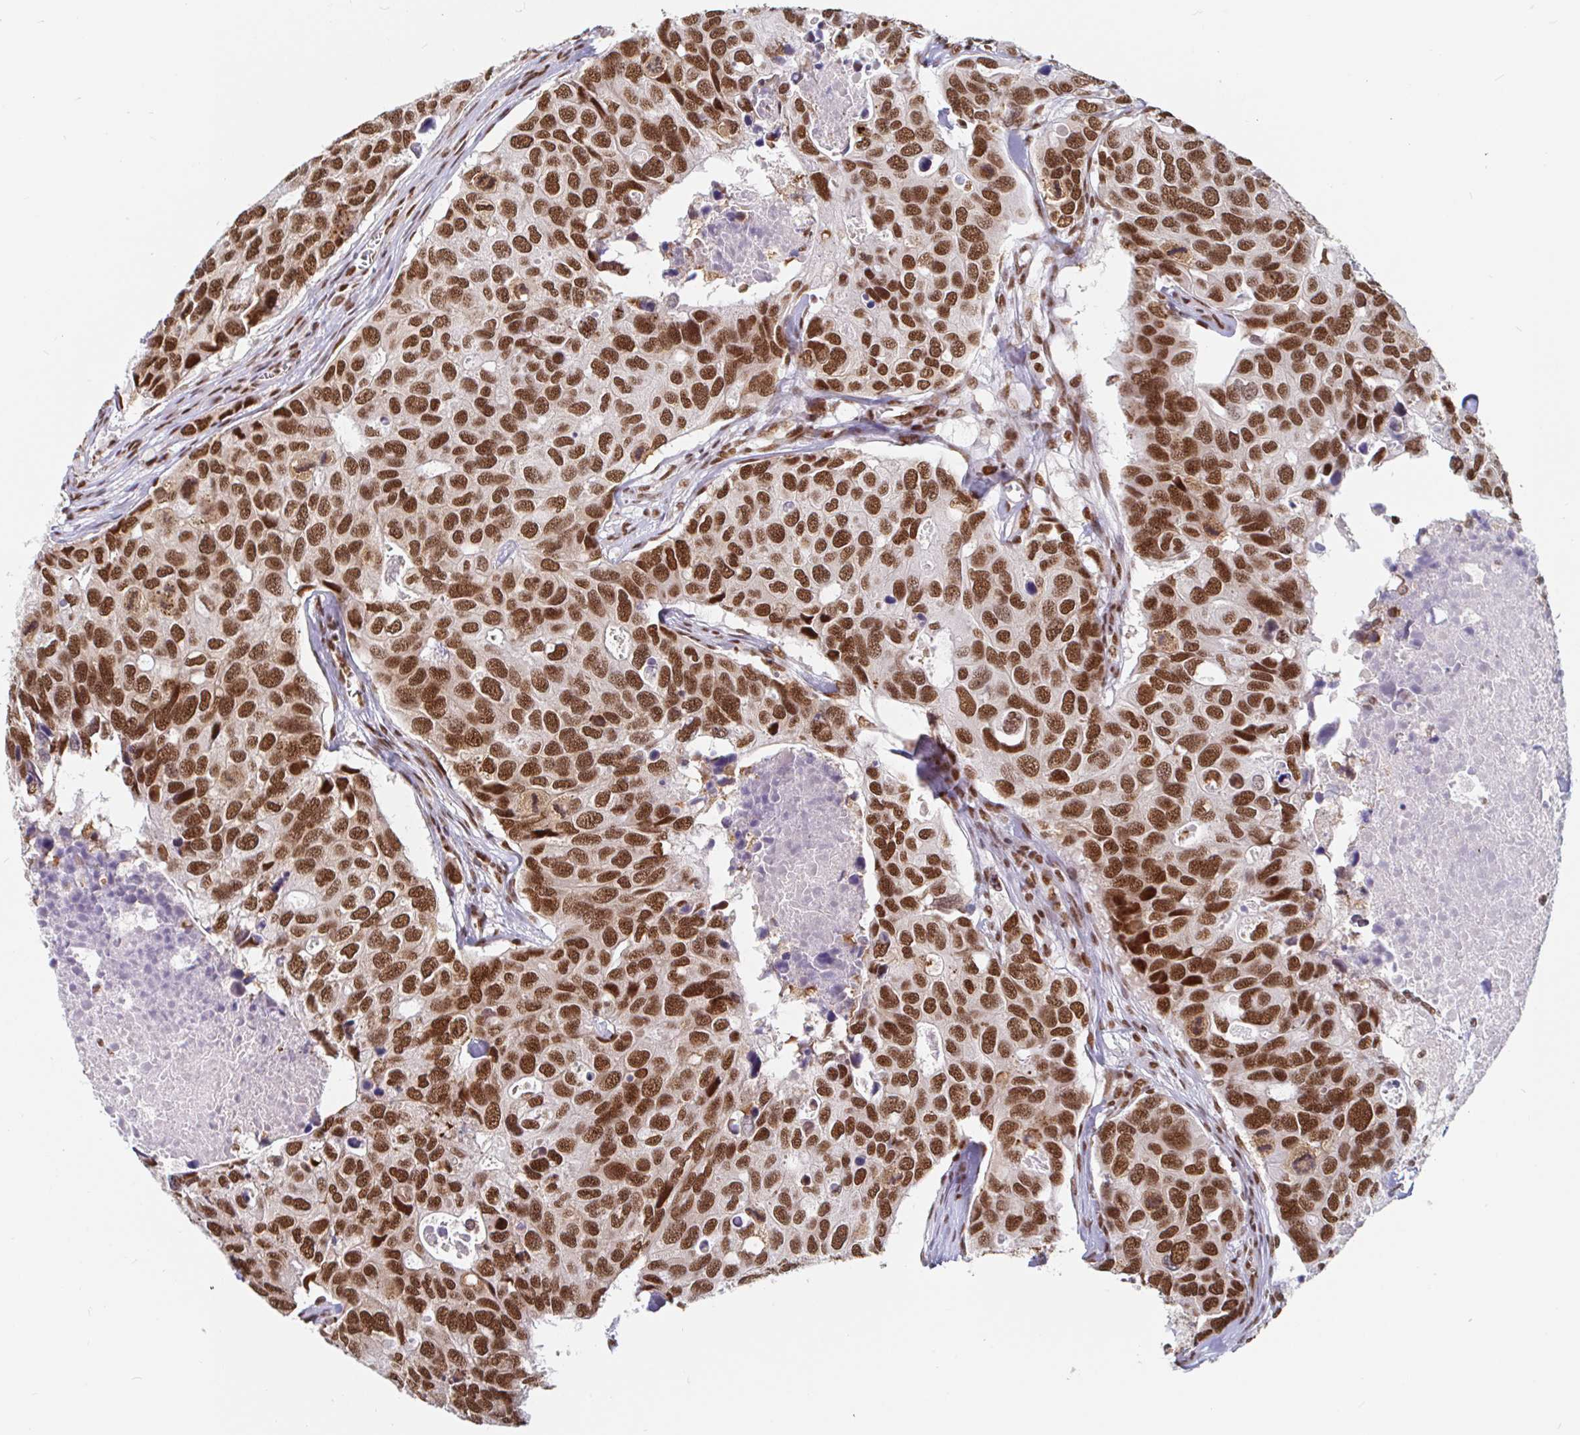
{"staining": {"intensity": "strong", "quantity": ">75%", "location": "cytoplasmic/membranous,nuclear"}, "tissue": "breast cancer", "cell_type": "Tumor cells", "image_type": "cancer", "snomed": [{"axis": "morphology", "description": "Duct carcinoma"}, {"axis": "topography", "description": "Breast"}], "caption": "Immunohistochemical staining of infiltrating ductal carcinoma (breast) exhibits strong cytoplasmic/membranous and nuclear protein expression in about >75% of tumor cells.", "gene": "RBMX", "patient": {"sex": "female", "age": 83}}